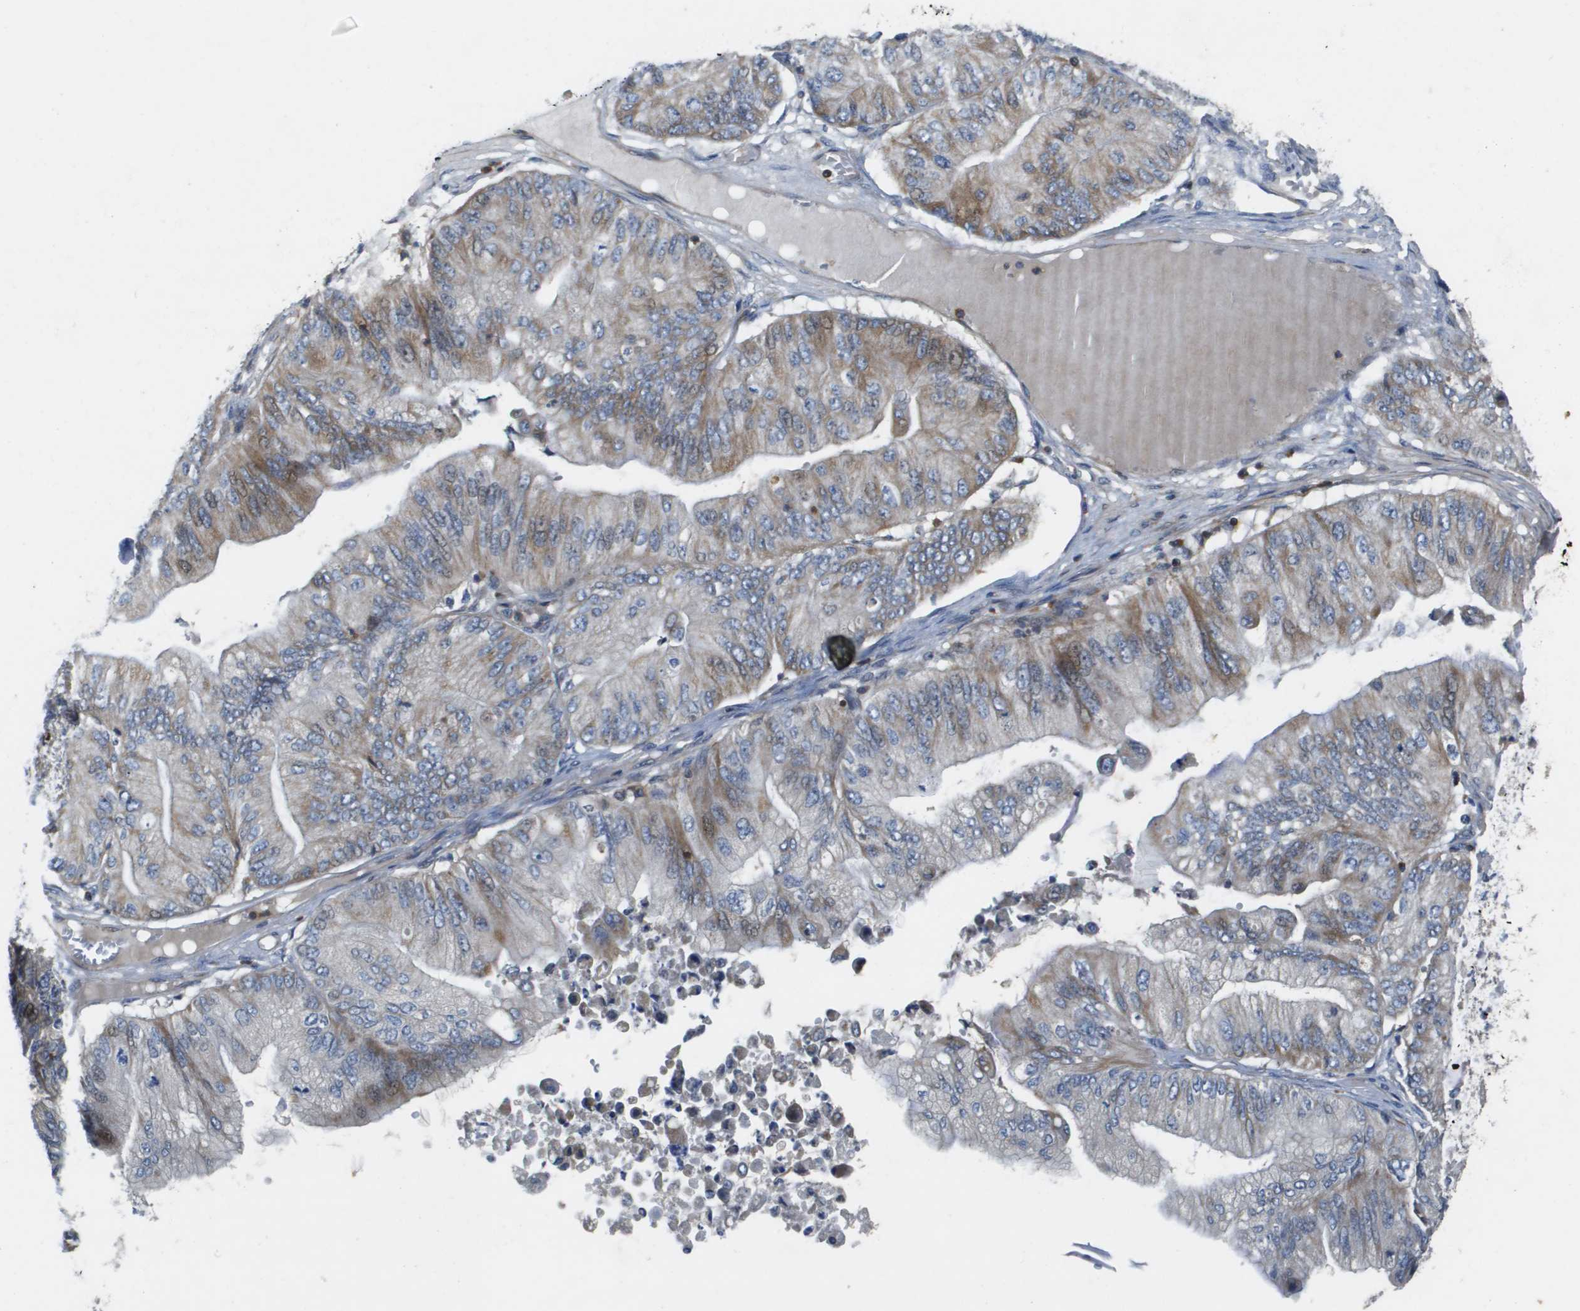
{"staining": {"intensity": "moderate", "quantity": "<25%", "location": "cytoplasmic/membranous"}, "tissue": "ovarian cancer", "cell_type": "Tumor cells", "image_type": "cancer", "snomed": [{"axis": "morphology", "description": "Cystadenocarcinoma, mucinous, NOS"}, {"axis": "topography", "description": "Ovary"}], "caption": "Immunohistochemical staining of human ovarian cancer reveals low levels of moderate cytoplasmic/membranous protein staining in approximately <25% of tumor cells. The protein is shown in brown color, while the nuclei are stained blue.", "gene": "SCN4B", "patient": {"sex": "female", "age": 61}}